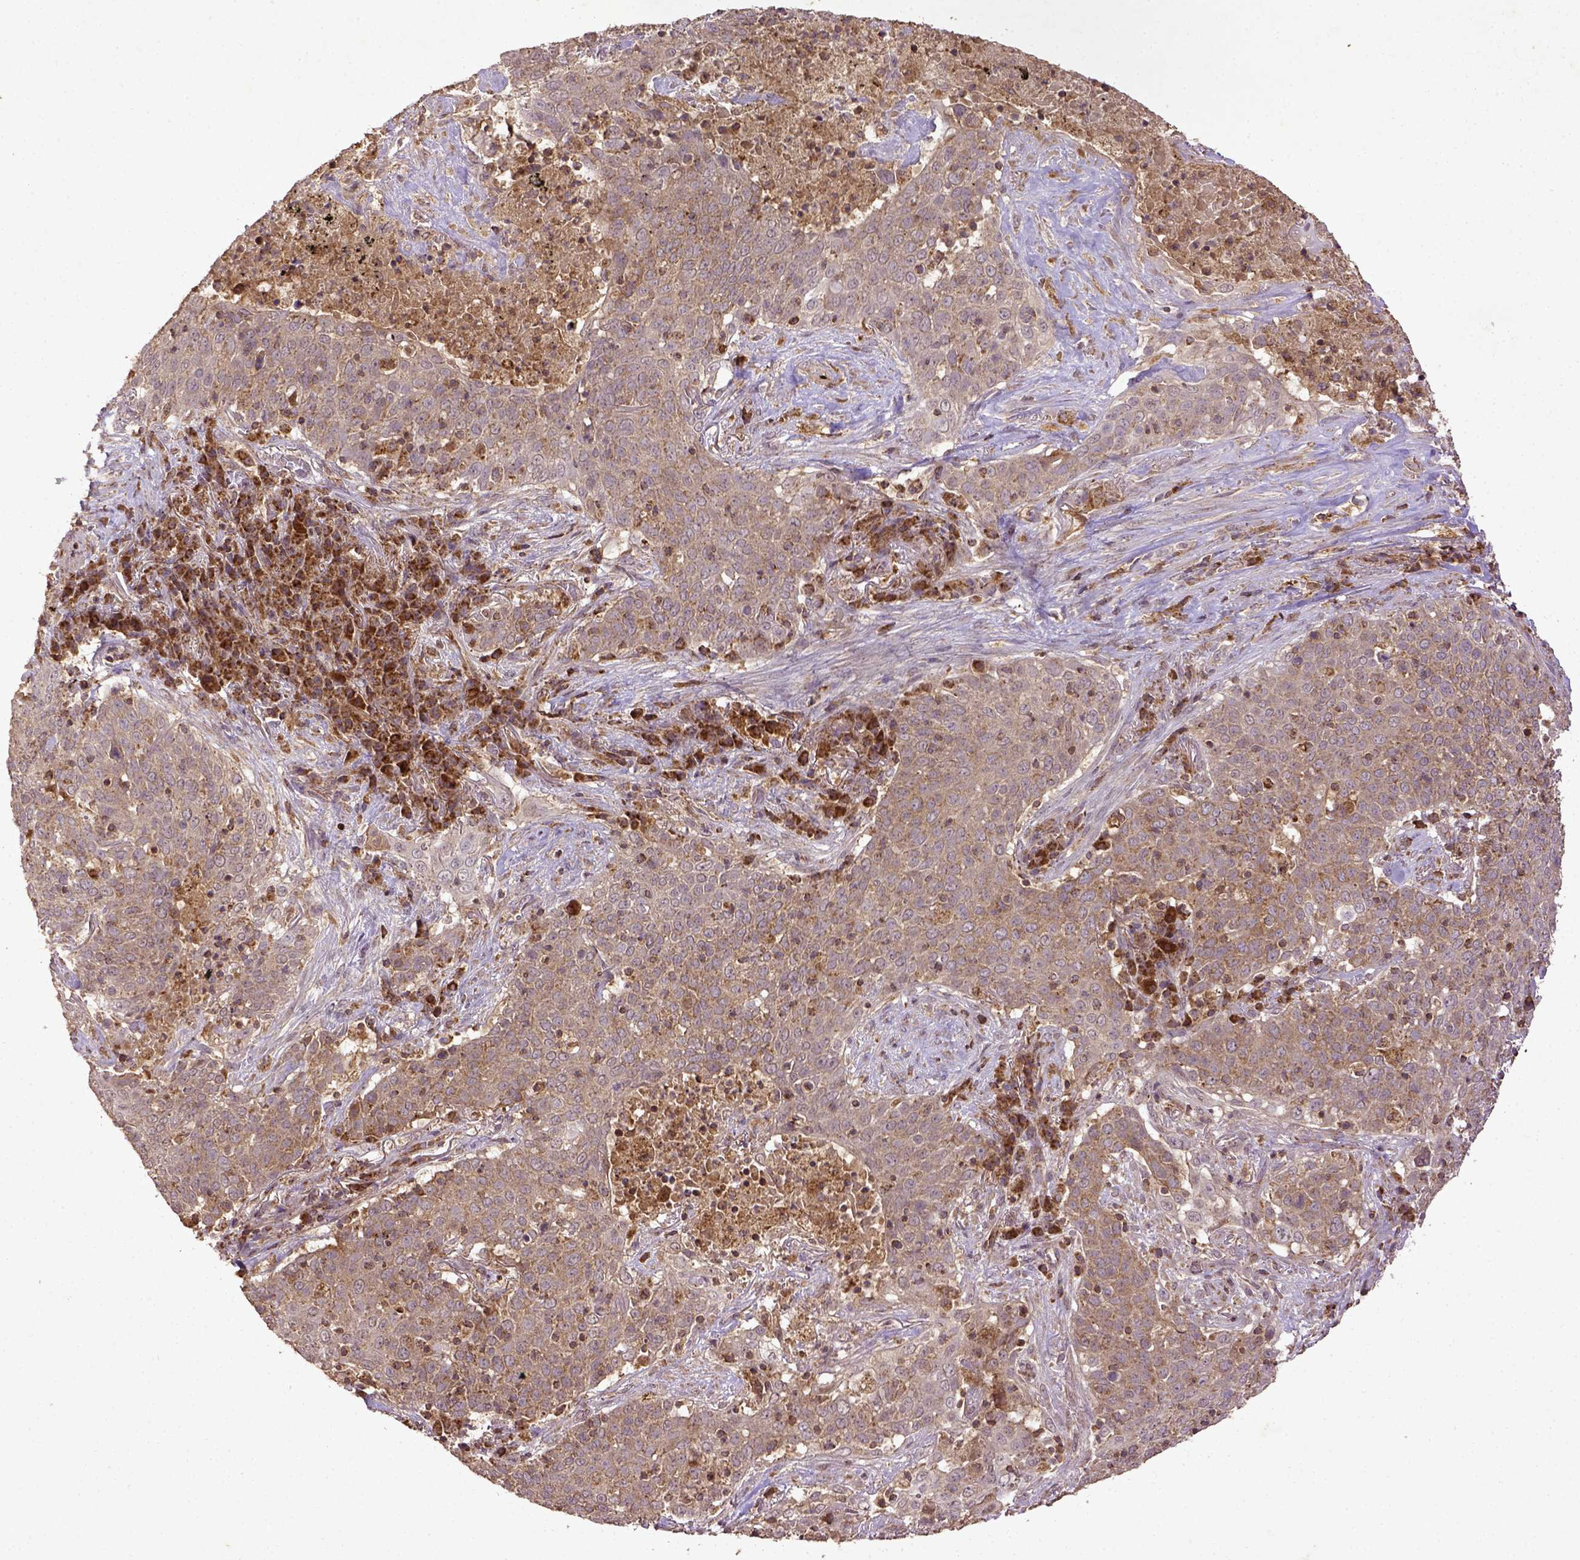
{"staining": {"intensity": "weak", "quantity": ">75%", "location": "cytoplasmic/membranous"}, "tissue": "lung cancer", "cell_type": "Tumor cells", "image_type": "cancer", "snomed": [{"axis": "morphology", "description": "Squamous cell carcinoma, NOS"}, {"axis": "topography", "description": "Lung"}], "caption": "DAB immunohistochemical staining of human lung cancer (squamous cell carcinoma) demonstrates weak cytoplasmic/membranous protein staining in about >75% of tumor cells. The protein is shown in brown color, while the nuclei are stained blue.", "gene": "MT-CO1", "patient": {"sex": "male", "age": 82}}